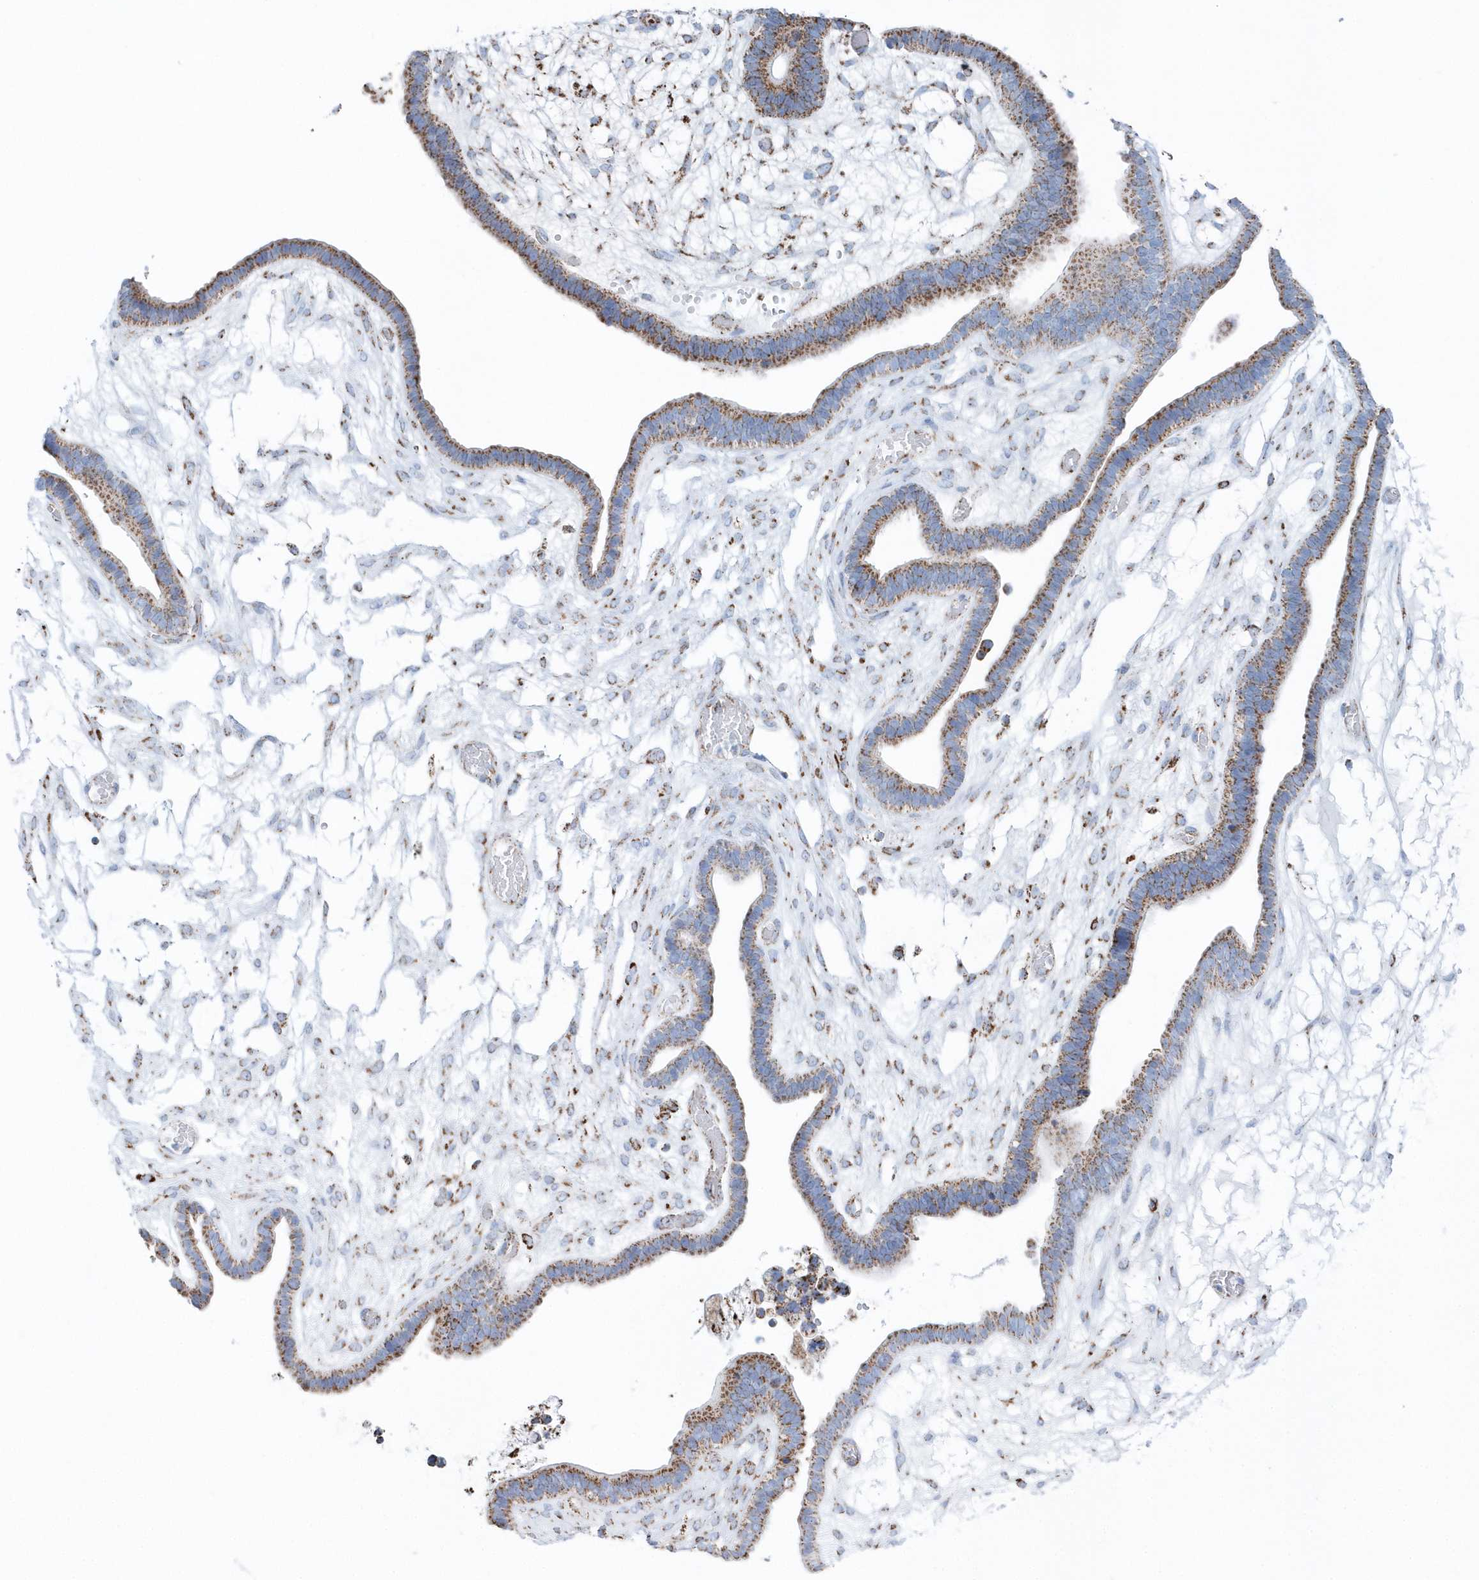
{"staining": {"intensity": "moderate", "quantity": ">75%", "location": "cytoplasmic/membranous"}, "tissue": "ovarian cancer", "cell_type": "Tumor cells", "image_type": "cancer", "snomed": [{"axis": "morphology", "description": "Cystadenocarcinoma, serous, NOS"}, {"axis": "topography", "description": "Ovary"}], "caption": "DAB (3,3'-diaminobenzidine) immunohistochemical staining of human ovarian cancer displays moderate cytoplasmic/membranous protein positivity in about >75% of tumor cells. (IHC, brightfield microscopy, high magnification).", "gene": "TMCO6", "patient": {"sex": "female", "age": 56}}